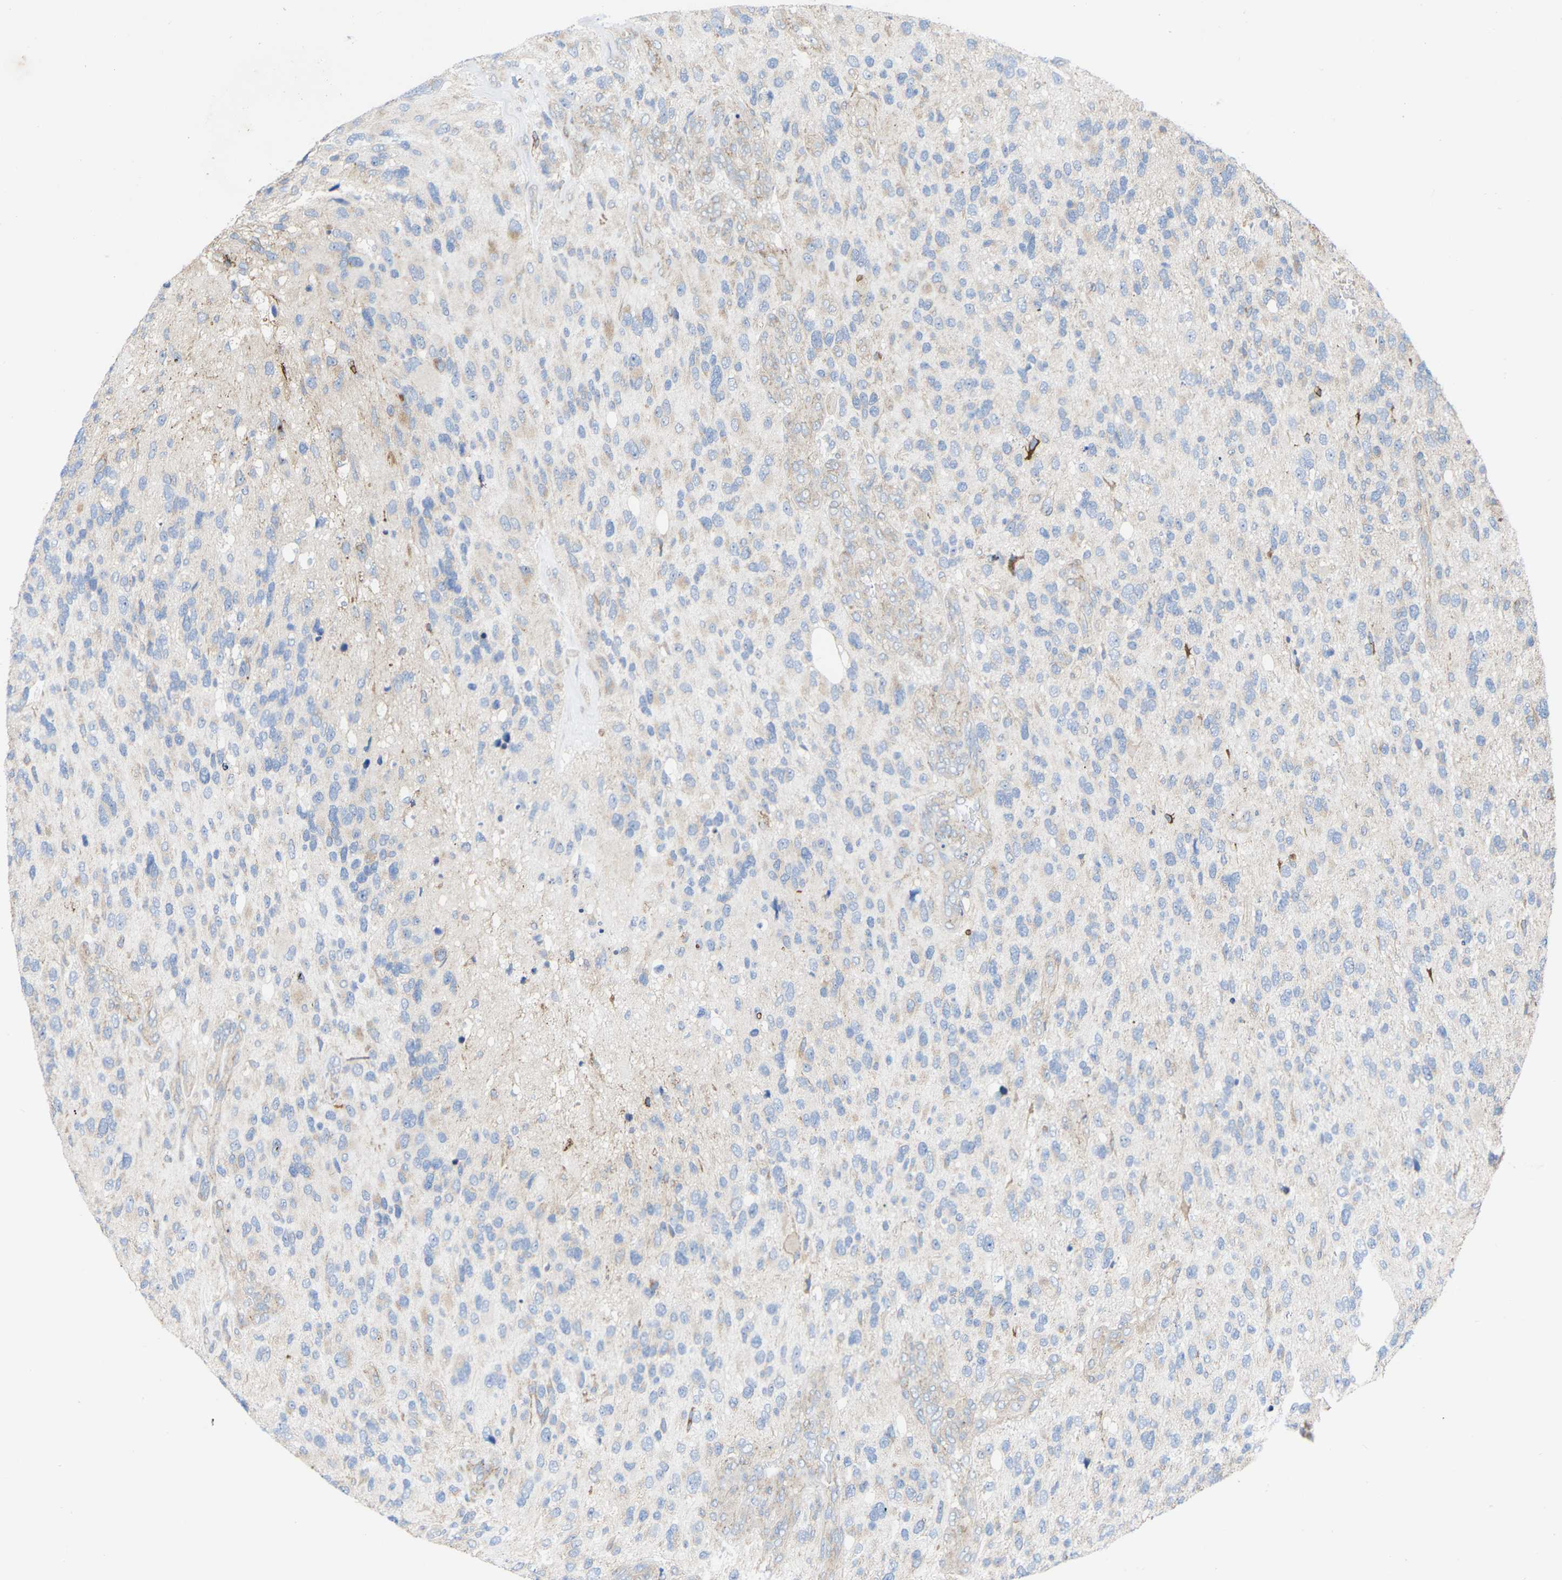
{"staining": {"intensity": "negative", "quantity": "none", "location": "none"}, "tissue": "glioma", "cell_type": "Tumor cells", "image_type": "cancer", "snomed": [{"axis": "morphology", "description": "Glioma, malignant, High grade"}, {"axis": "topography", "description": "Brain"}], "caption": "IHC of human glioma shows no expression in tumor cells.", "gene": "TOR1B", "patient": {"sex": "female", "age": 58}}